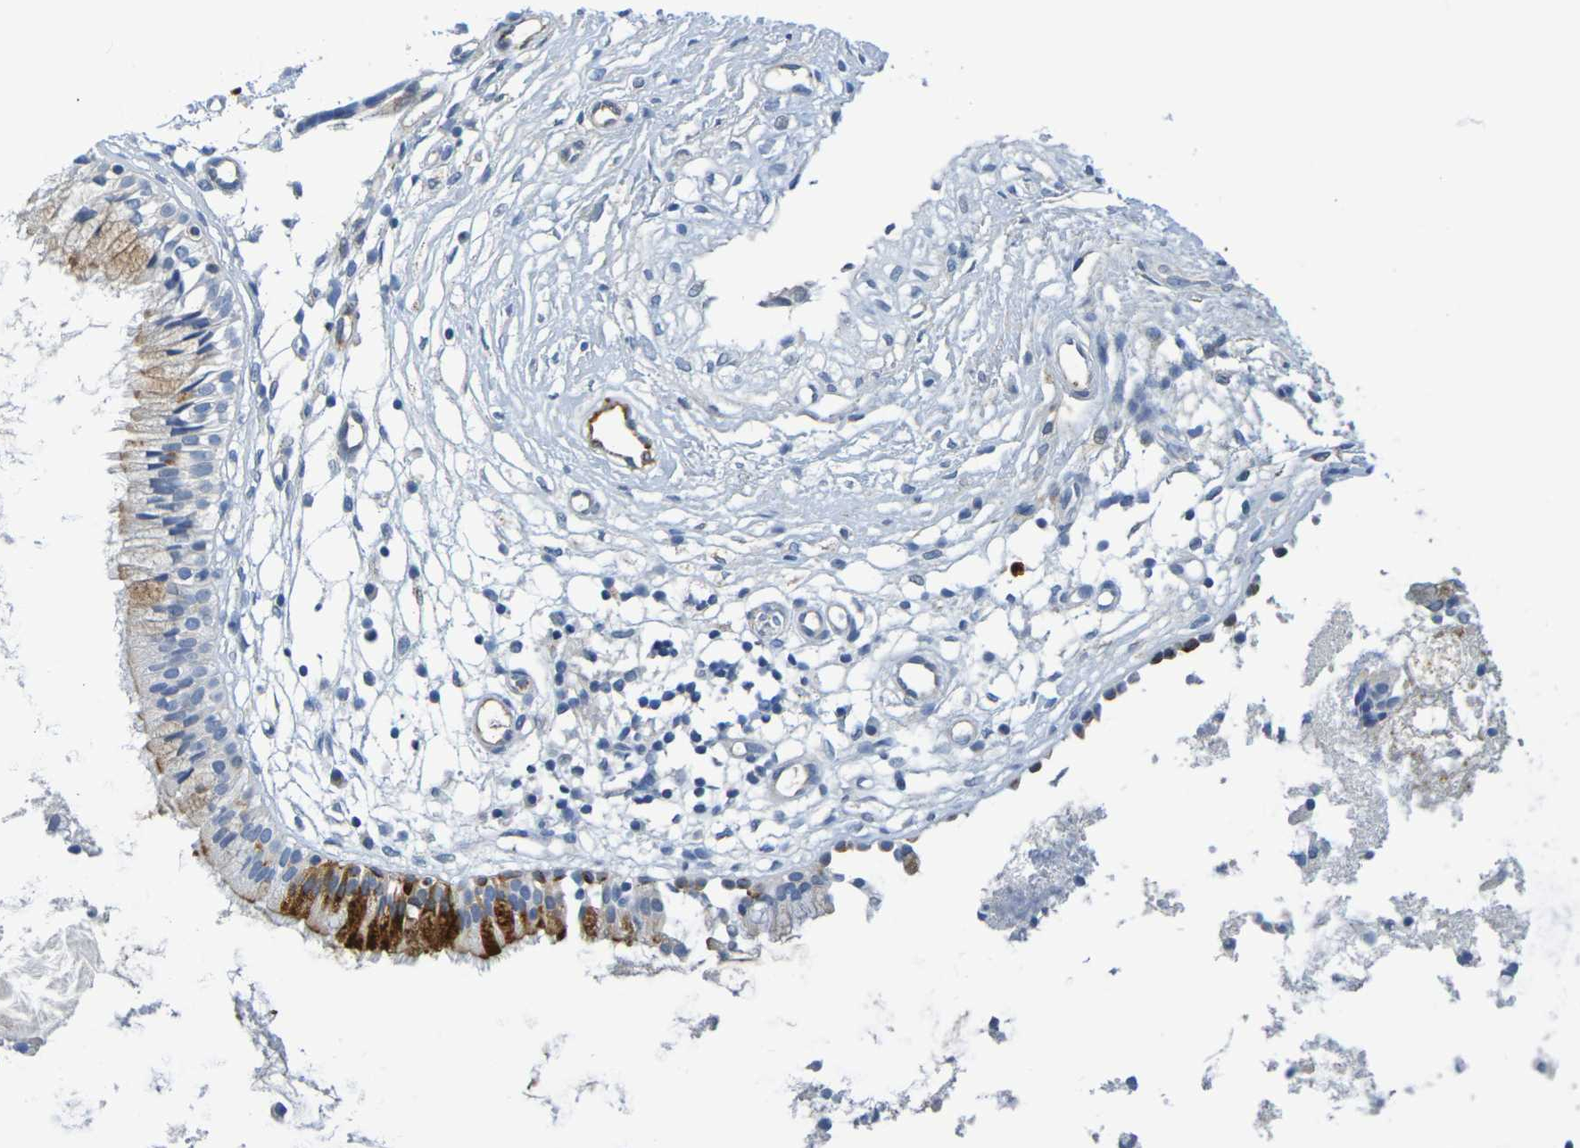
{"staining": {"intensity": "moderate", "quantity": "25%-75%", "location": "cytoplasmic/membranous"}, "tissue": "nasopharynx", "cell_type": "Respiratory epithelial cells", "image_type": "normal", "snomed": [{"axis": "morphology", "description": "Normal tissue, NOS"}, {"axis": "topography", "description": "Nasopharynx"}], "caption": "This histopathology image demonstrates immunohistochemistry (IHC) staining of normal nasopharynx, with medium moderate cytoplasmic/membranous staining in about 25%-75% of respiratory epithelial cells.", "gene": "IL10", "patient": {"sex": "male", "age": 21}}